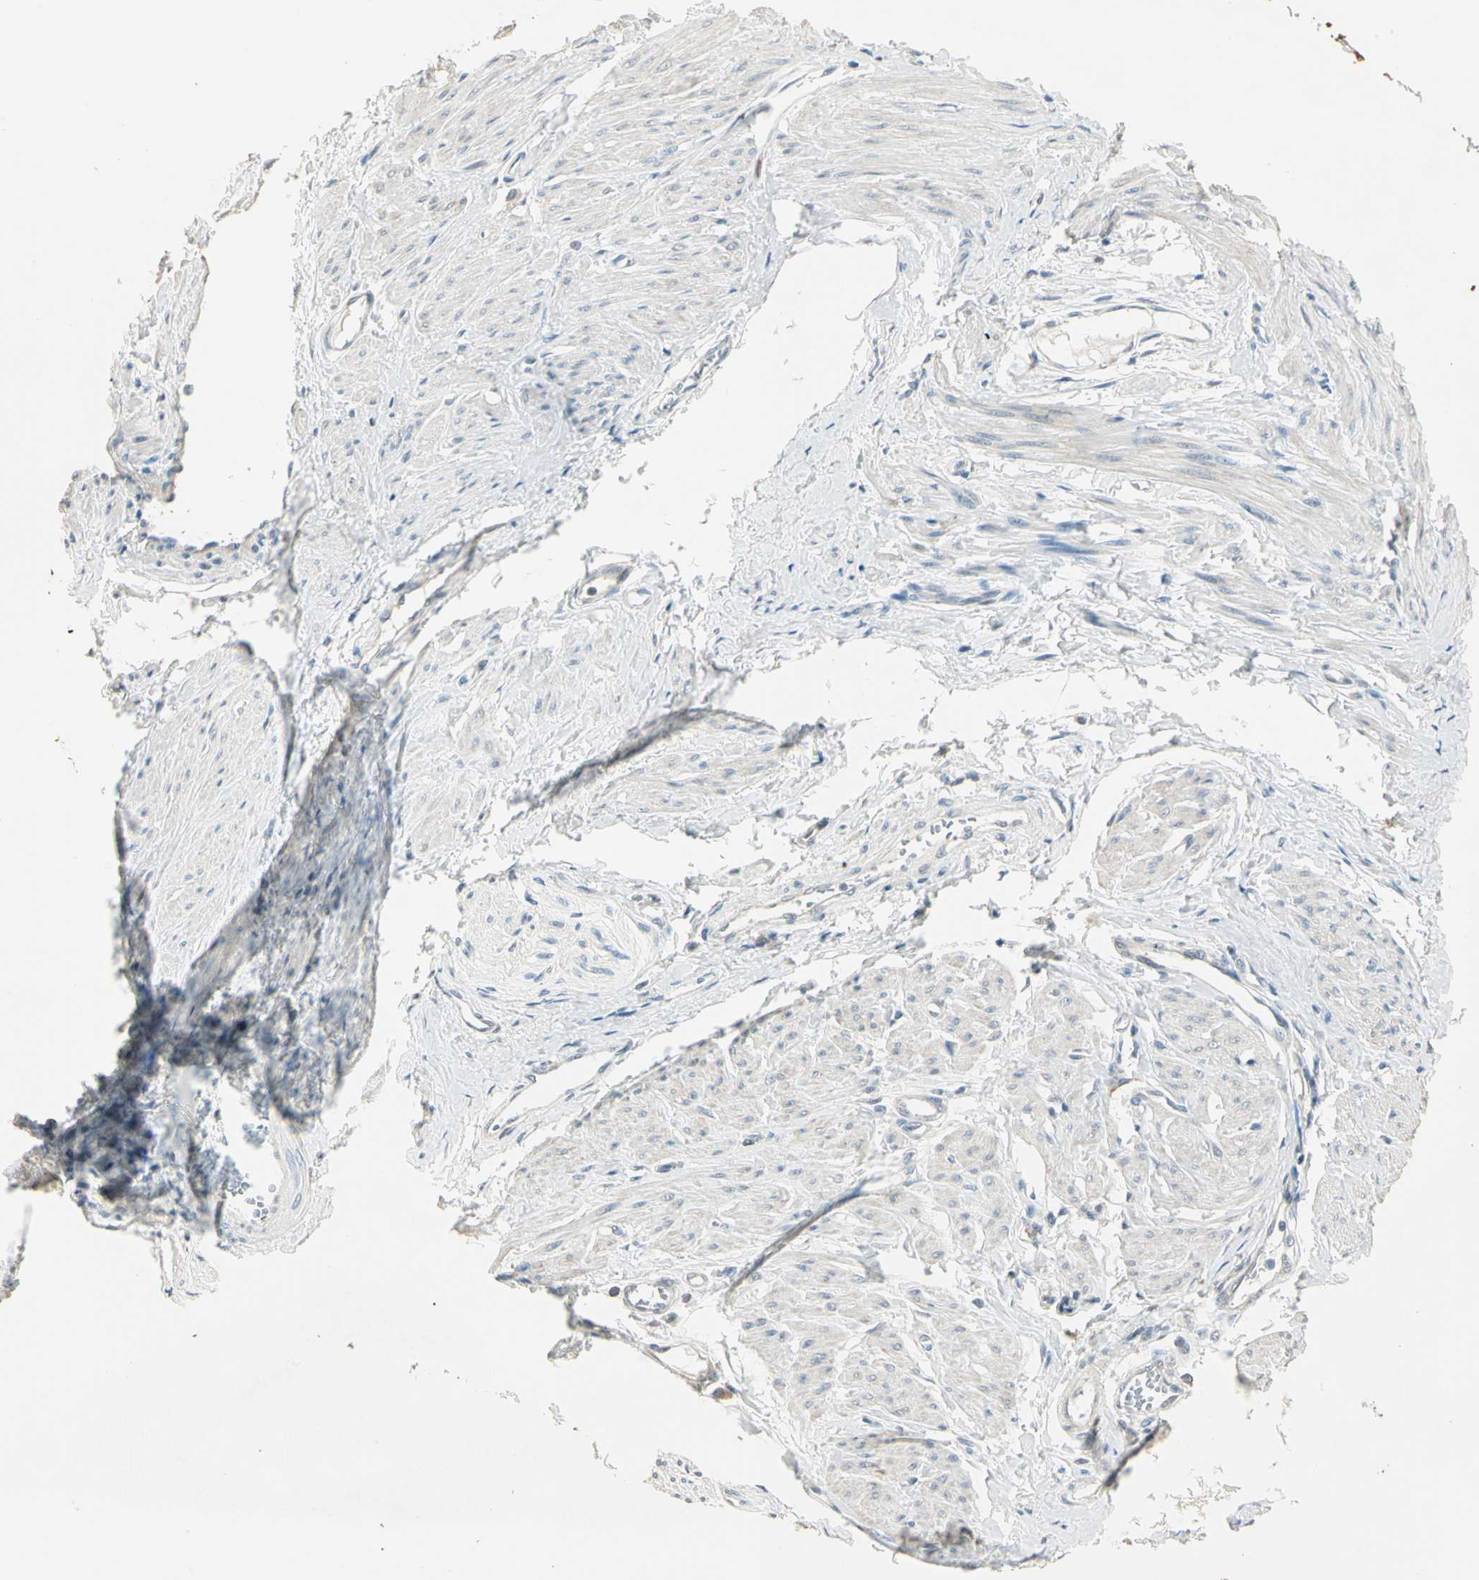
{"staining": {"intensity": "negative", "quantity": "none", "location": "none"}, "tissue": "smooth muscle", "cell_type": "Smooth muscle cells", "image_type": "normal", "snomed": [{"axis": "morphology", "description": "Normal tissue, NOS"}, {"axis": "topography", "description": "Smooth muscle"}, {"axis": "topography", "description": "Uterus"}], "caption": "Immunohistochemical staining of unremarkable smooth muscle shows no significant positivity in smooth muscle cells. (Immunohistochemistry (ihc), brightfield microscopy, high magnification).", "gene": "MAP3K7", "patient": {"sex": "female", "age": 39}}